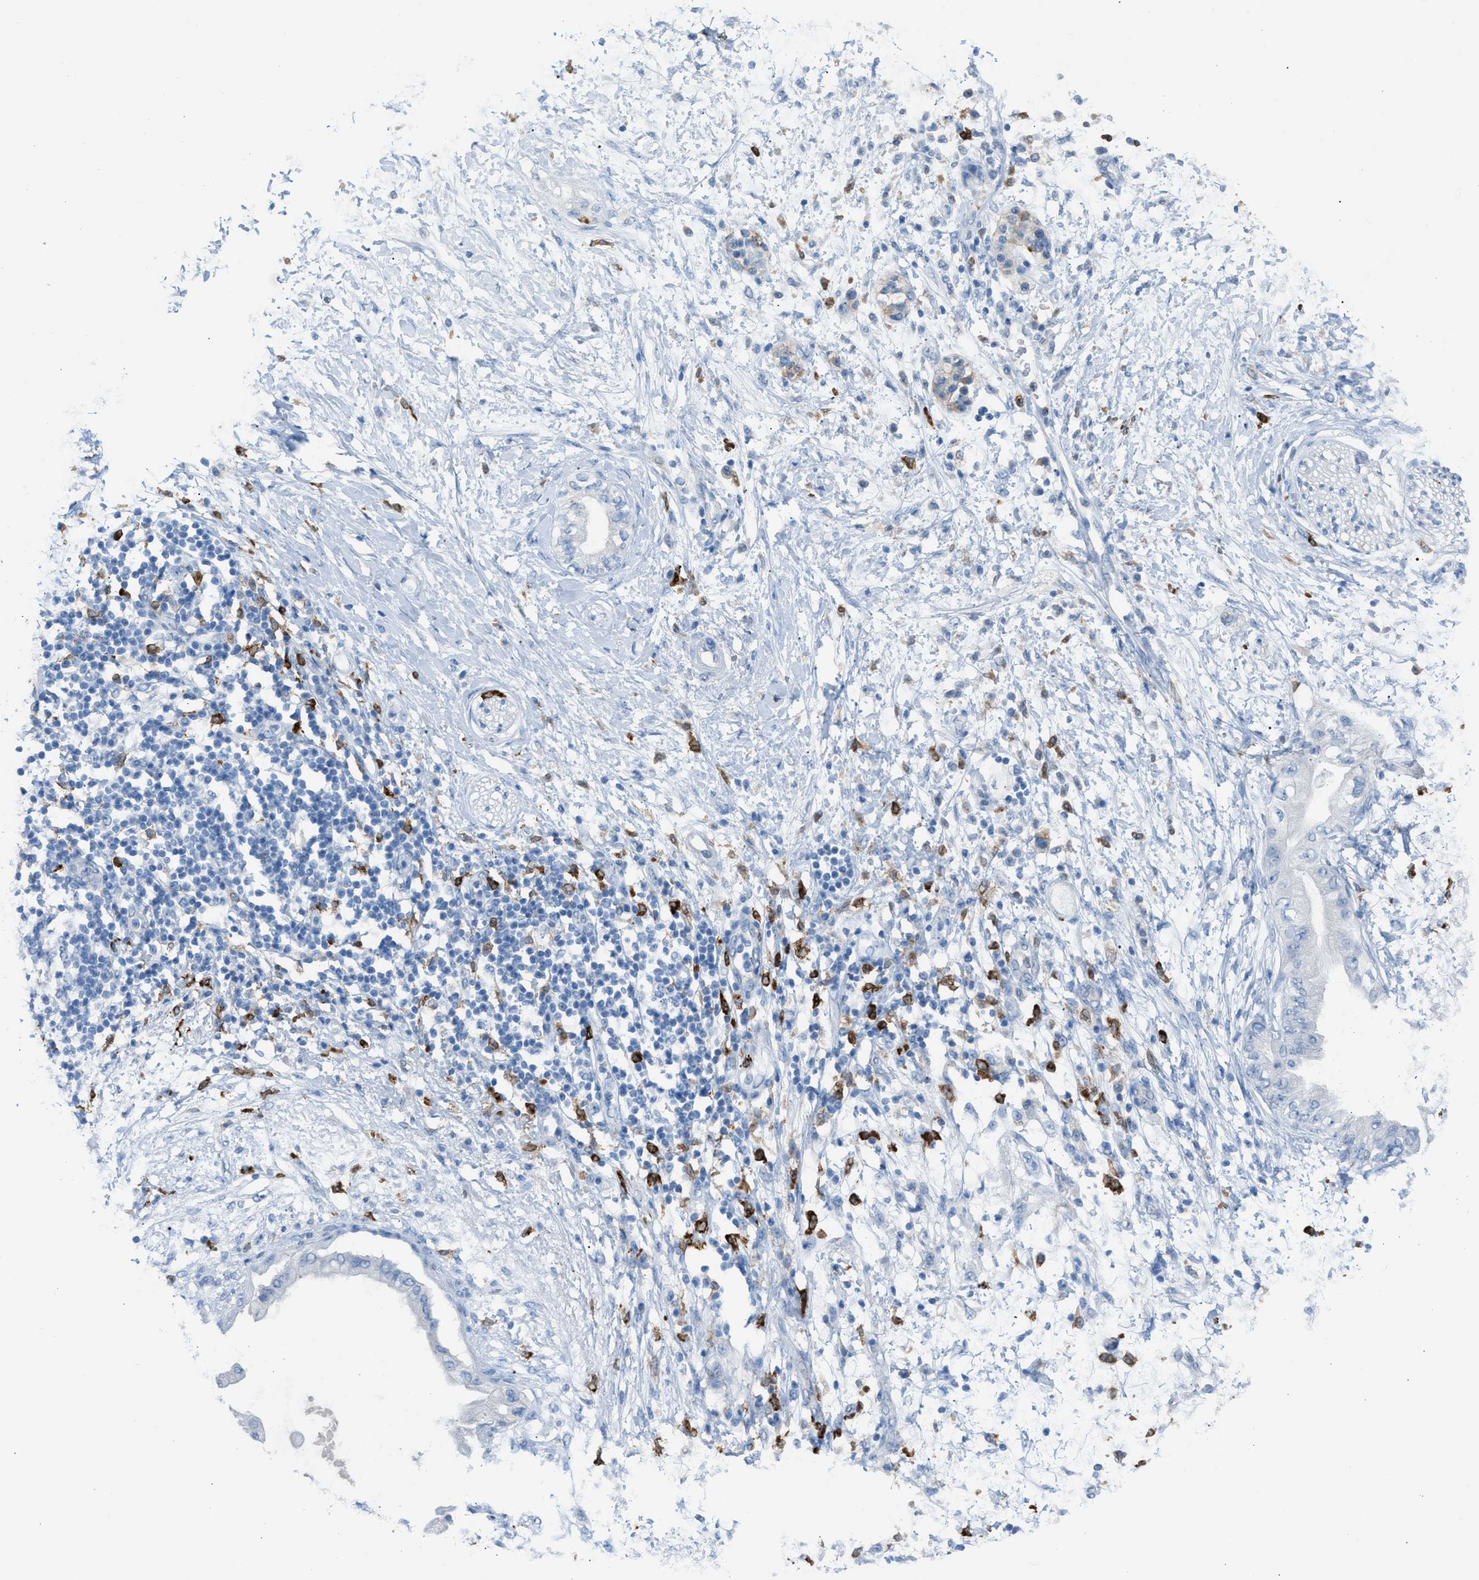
{"staining": {"intensity": "negative", "quantity": "none", "location": "none"}, "tissue": "adipose tissue", "cell_type": "Adipocytes", "image_type": "normal", "snomed": [{"axis": "morphology", "description": "Normal tissue, NOS"}, {"axis": "morphology", "description": "Adenocarcinoma, NOS"}, {"axis": "topography", "description": "Duodenum"}, {"axis": "topography", "description": "Peripheral nerve tissue"}], "caption": "Human adipose tissue stained for a protein using immunohistochemistry exhibits no positivity in adipocytes.", "gene": "CLEC10A", "patient": {"sex": "female", "age": 60}}